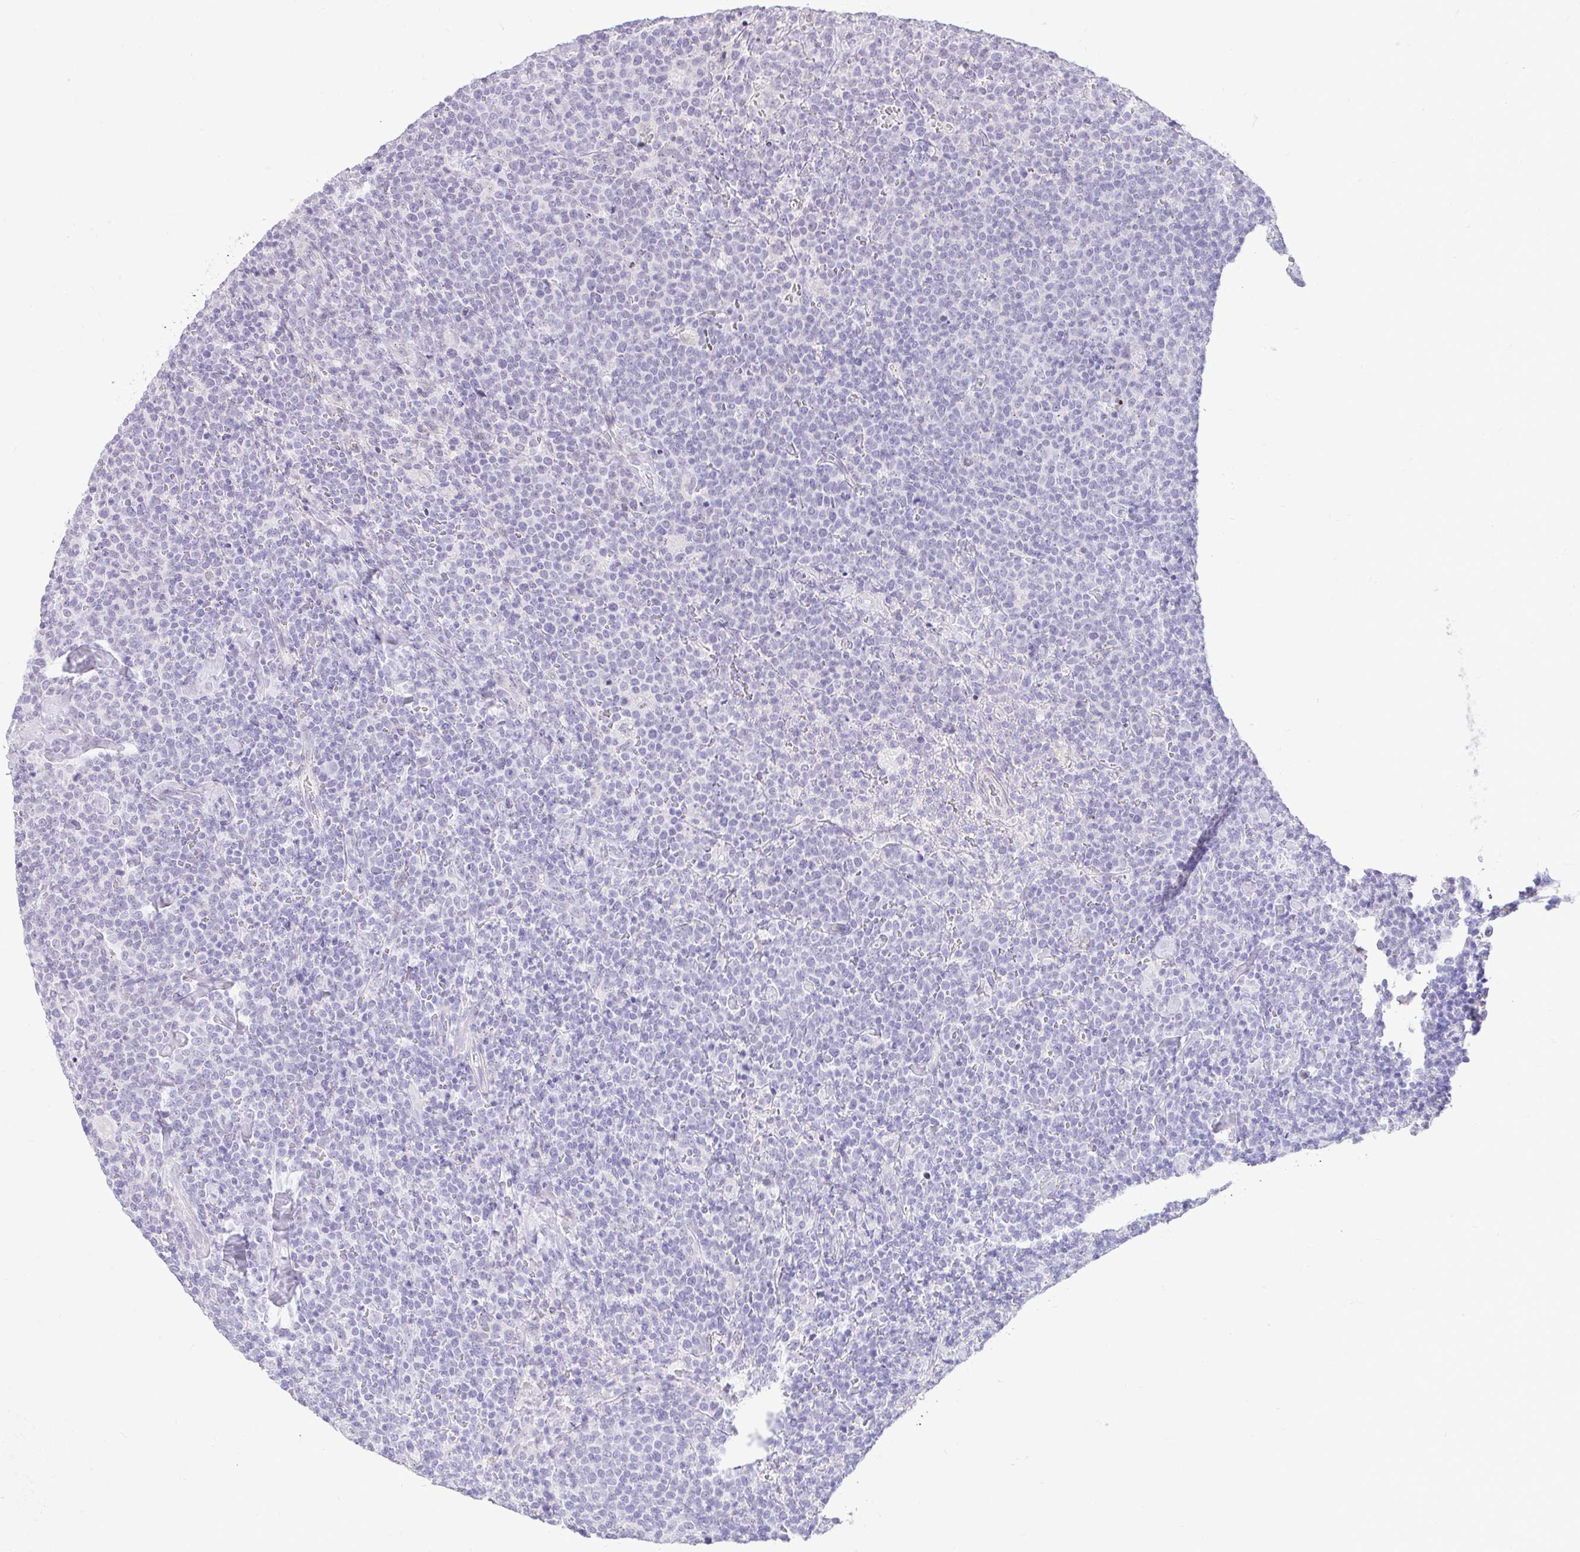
{"staining": {"intensity": "negative", "quantity": "none", "location": "none"}, "tissue": "lymphoma", "cell_type": "Tumor cells", "image_type": "cancer", "snomed": [{"axis": "morphology", "description": "Malignant lymphoma, non-Hodgkin's type, High grade"}, {"axis": "topography", "description": "Lymph node"}], "caption": "High-grade malignant lymphoma, non-Hodgkin's type was stained to show a protein in brown. There is no significant expression in tumor cells.", "gene": "REEP1", "patient": {"sex": "male", "age": 61}}